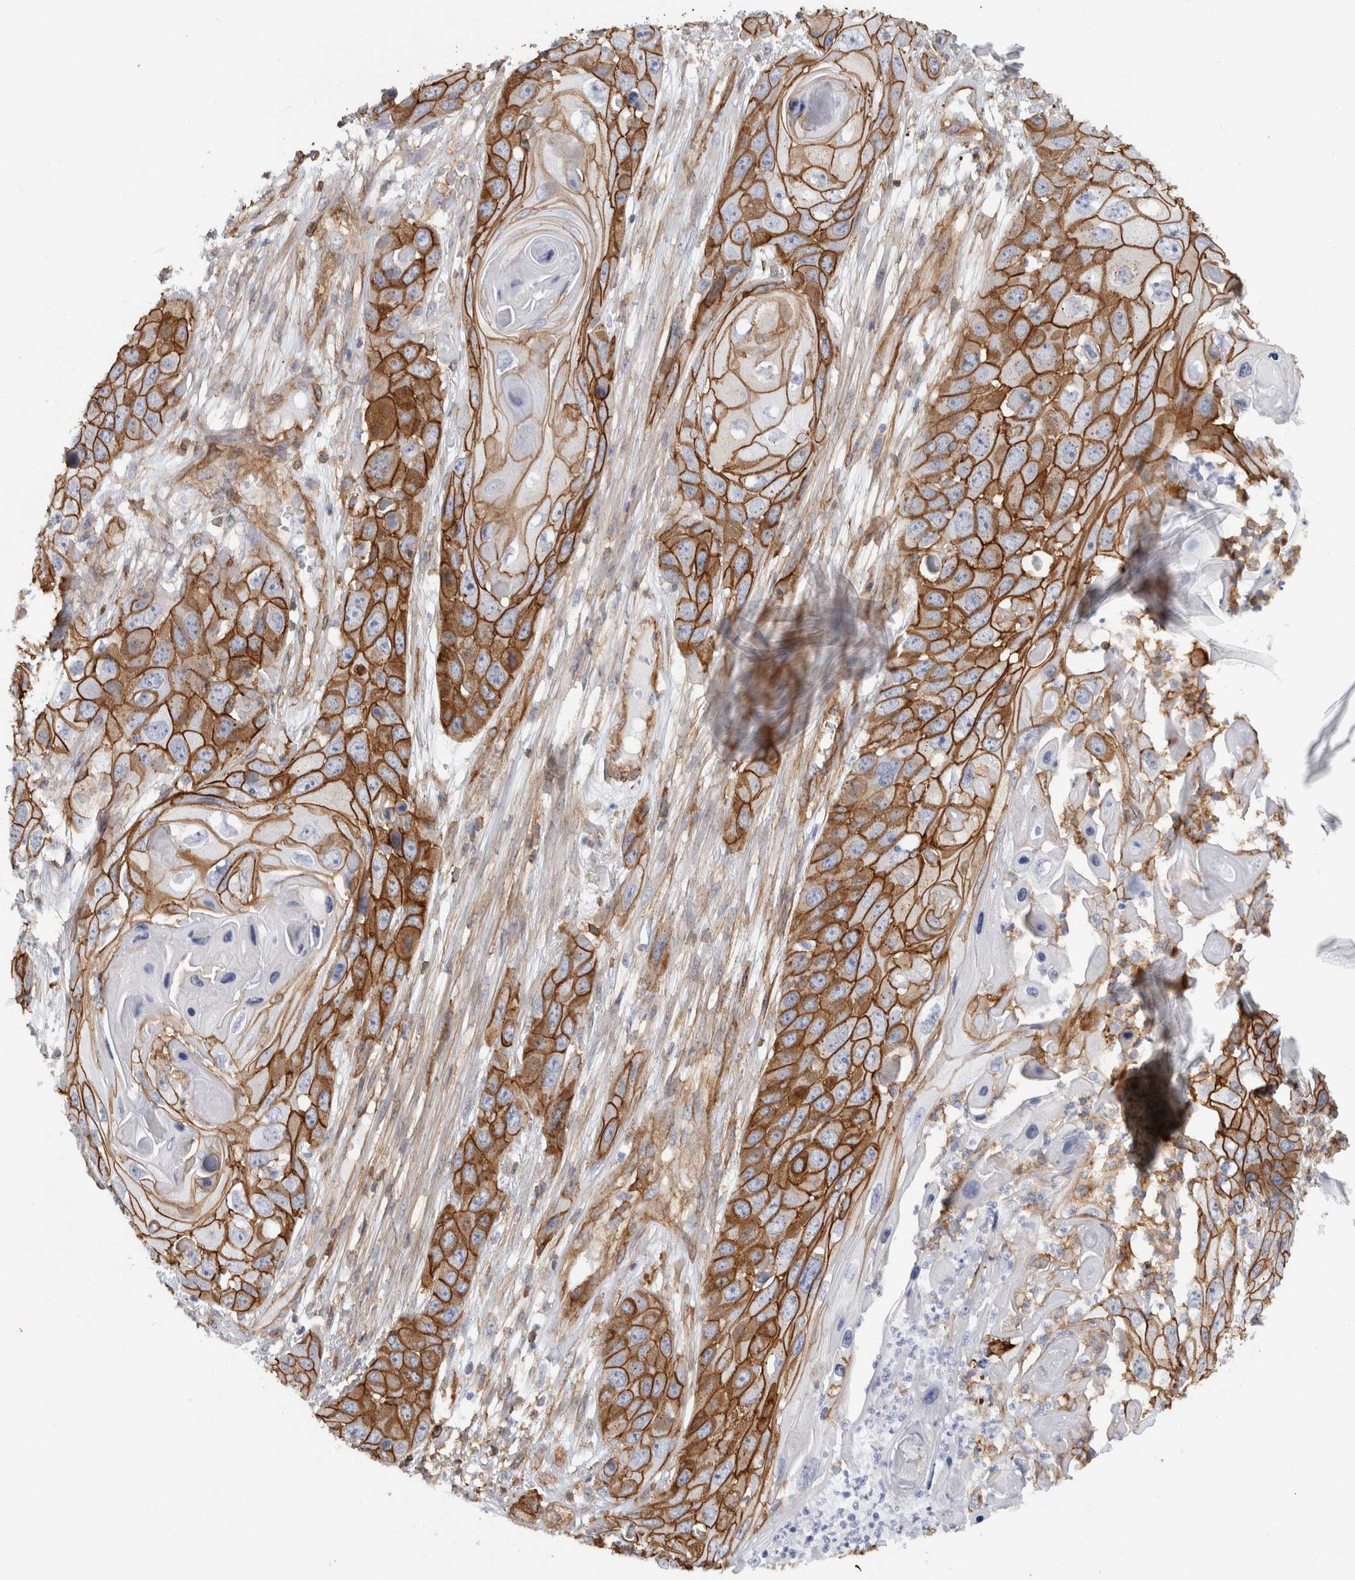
{"staining": {"intensity": "strong", "quantity": ">75%", "location": "cytoplasmic/membranous"}, "tissue": "skin cancer", "cell_type": "Tumor cells", "image_type": "cancer", "snomed": [{"axis": "morphology", "description": "Squamous cell carcinoma, NOS"}, {"axis": "topography", "description": "Skin"}], "caption": "A brown stain highlights strong cytoplasmic/membranous expression of a protein in skin cancer tumor cells.", "gene": "AHNAK", "patient": {"sex": "male", "age": 55}}